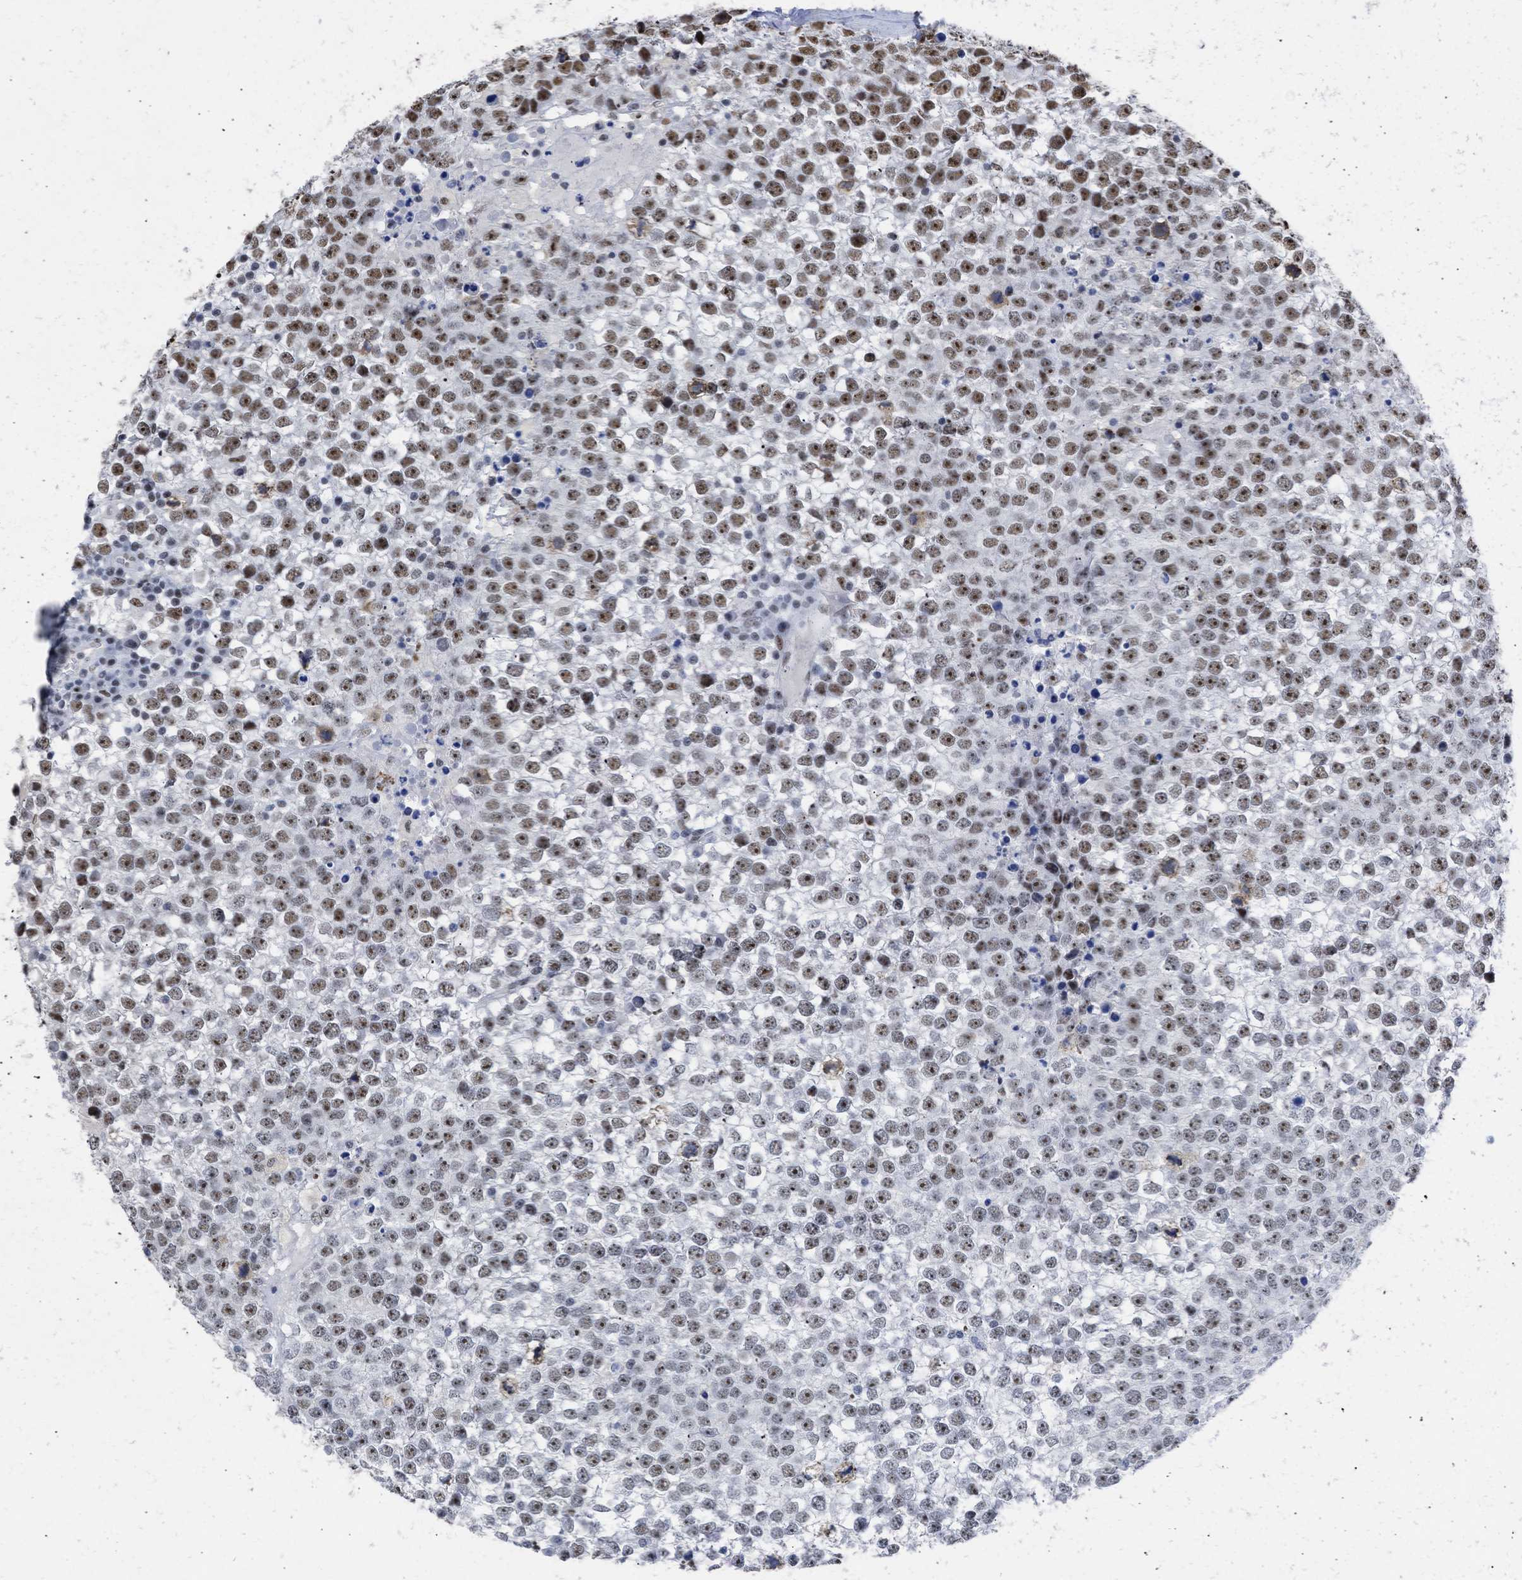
{"staining": {"intensity": "moderate", "quantity": "25%-75%", "location": "nuclear"}, "tissue": "testis cancer", "cell_type": "Tumor cells", "image_type": "cancer", "snomed": [{"axis": "morphology", "description": "Seminoma, NOS"}, {"axis": "topography", "description": "Testis"}], "caption": "Immunohistochemical staining of seminoma (testis) exhibits medium levels of moderate nuclear protein positivity in approximately 25%-75% of tumor cells.", "gene": "DDX41", "patient": {"sex": "male", "age": 65}}